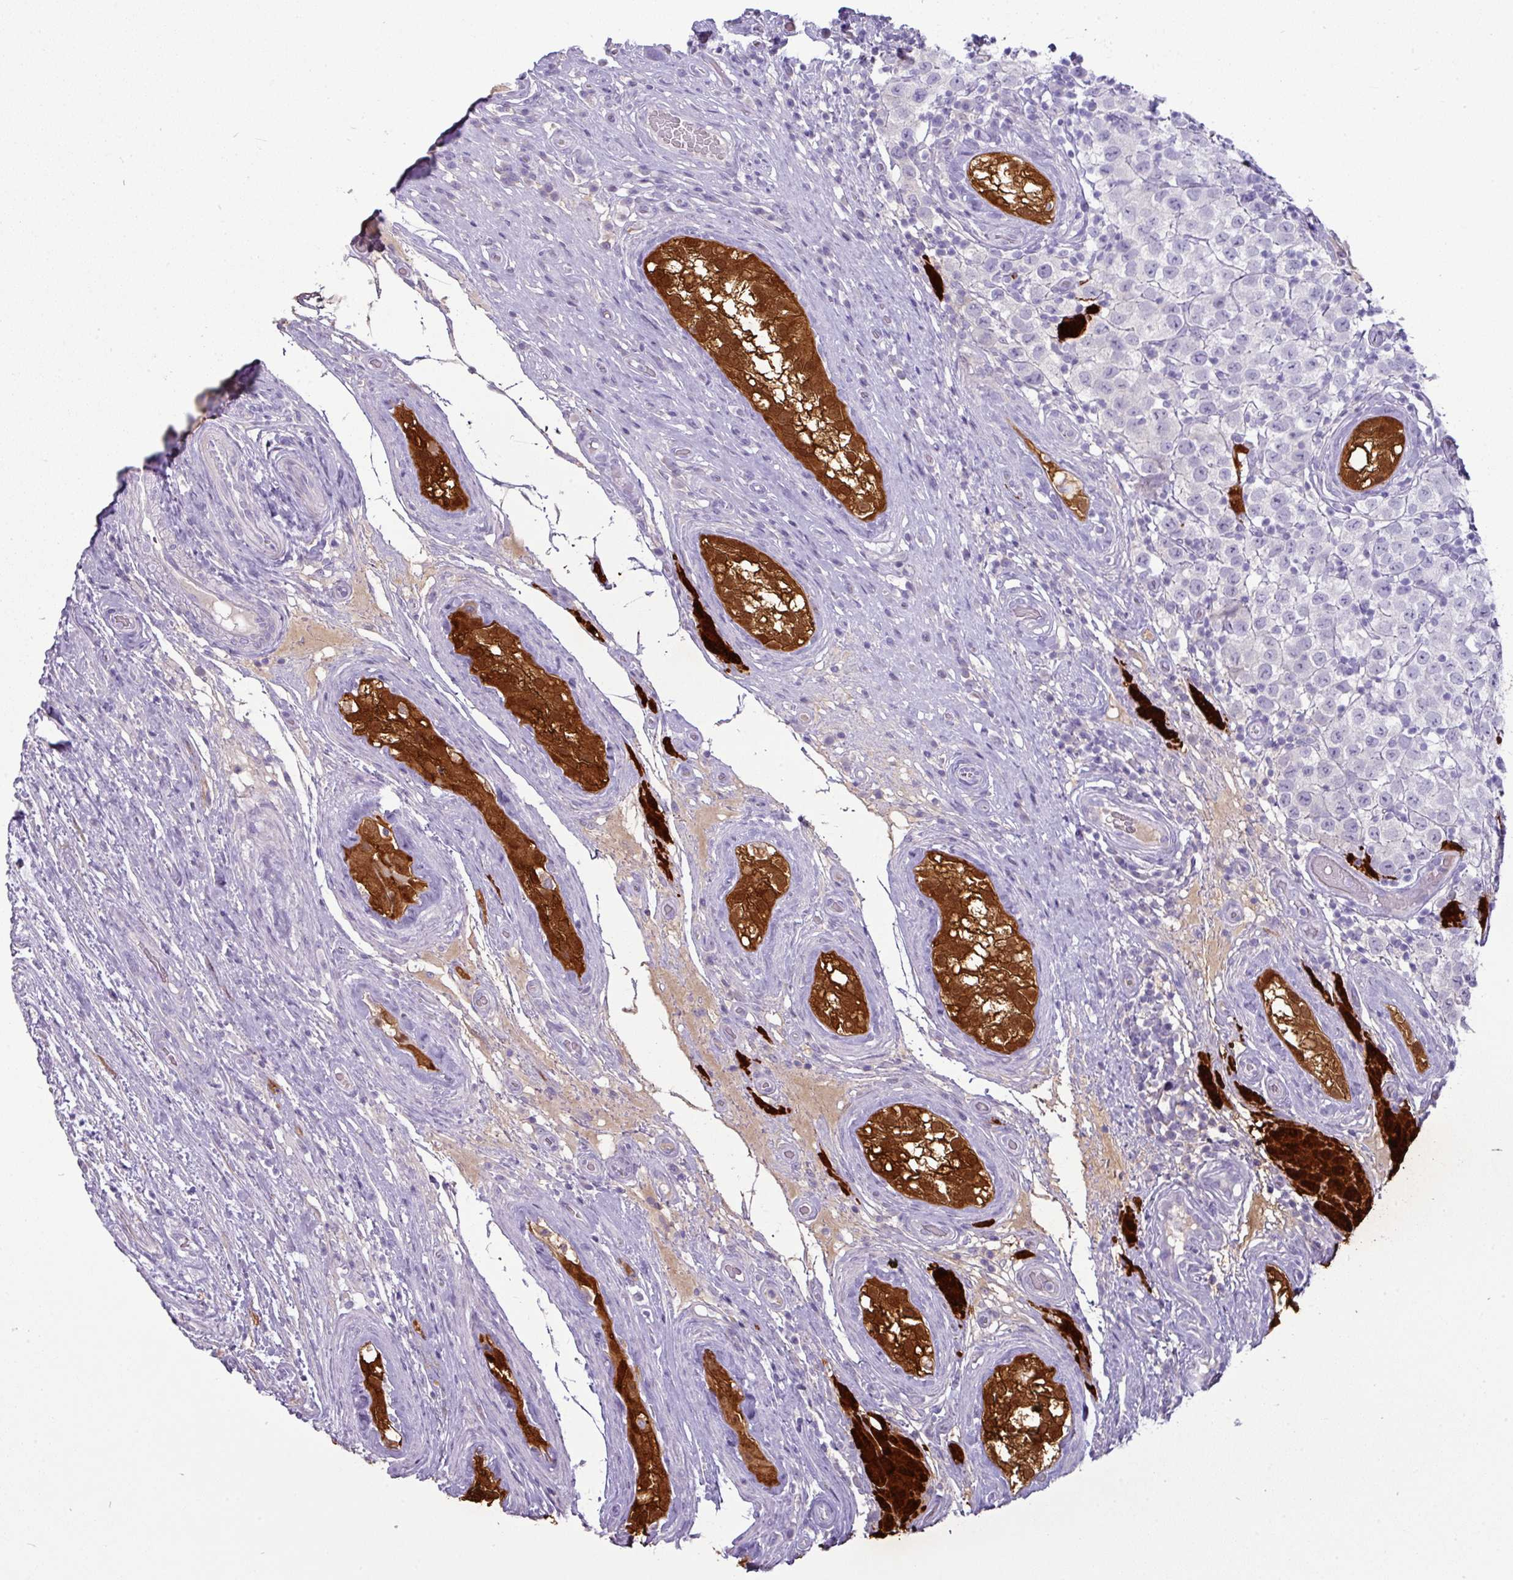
{"staining": {"intensity": "negative", "quantity": "none", "location": "none"}, "tissue": "testis cancer", "cell_type": "Tumor cells", "image_type": "cancer", "snomed": [{"axis": "morphology", "description": "Seminoma, NOS"}, {"axis": "morphology", "description": "Carcinoma, Embryonal, NOS"}, {"axis": "topography", "description": "Testis"}], "caption": "DAB immunohistochemical staining of testis cancer reveals no significant staining in tumor cells.", "gene": "GSTA3", "patient": {"sex": "male", "age": 41}}